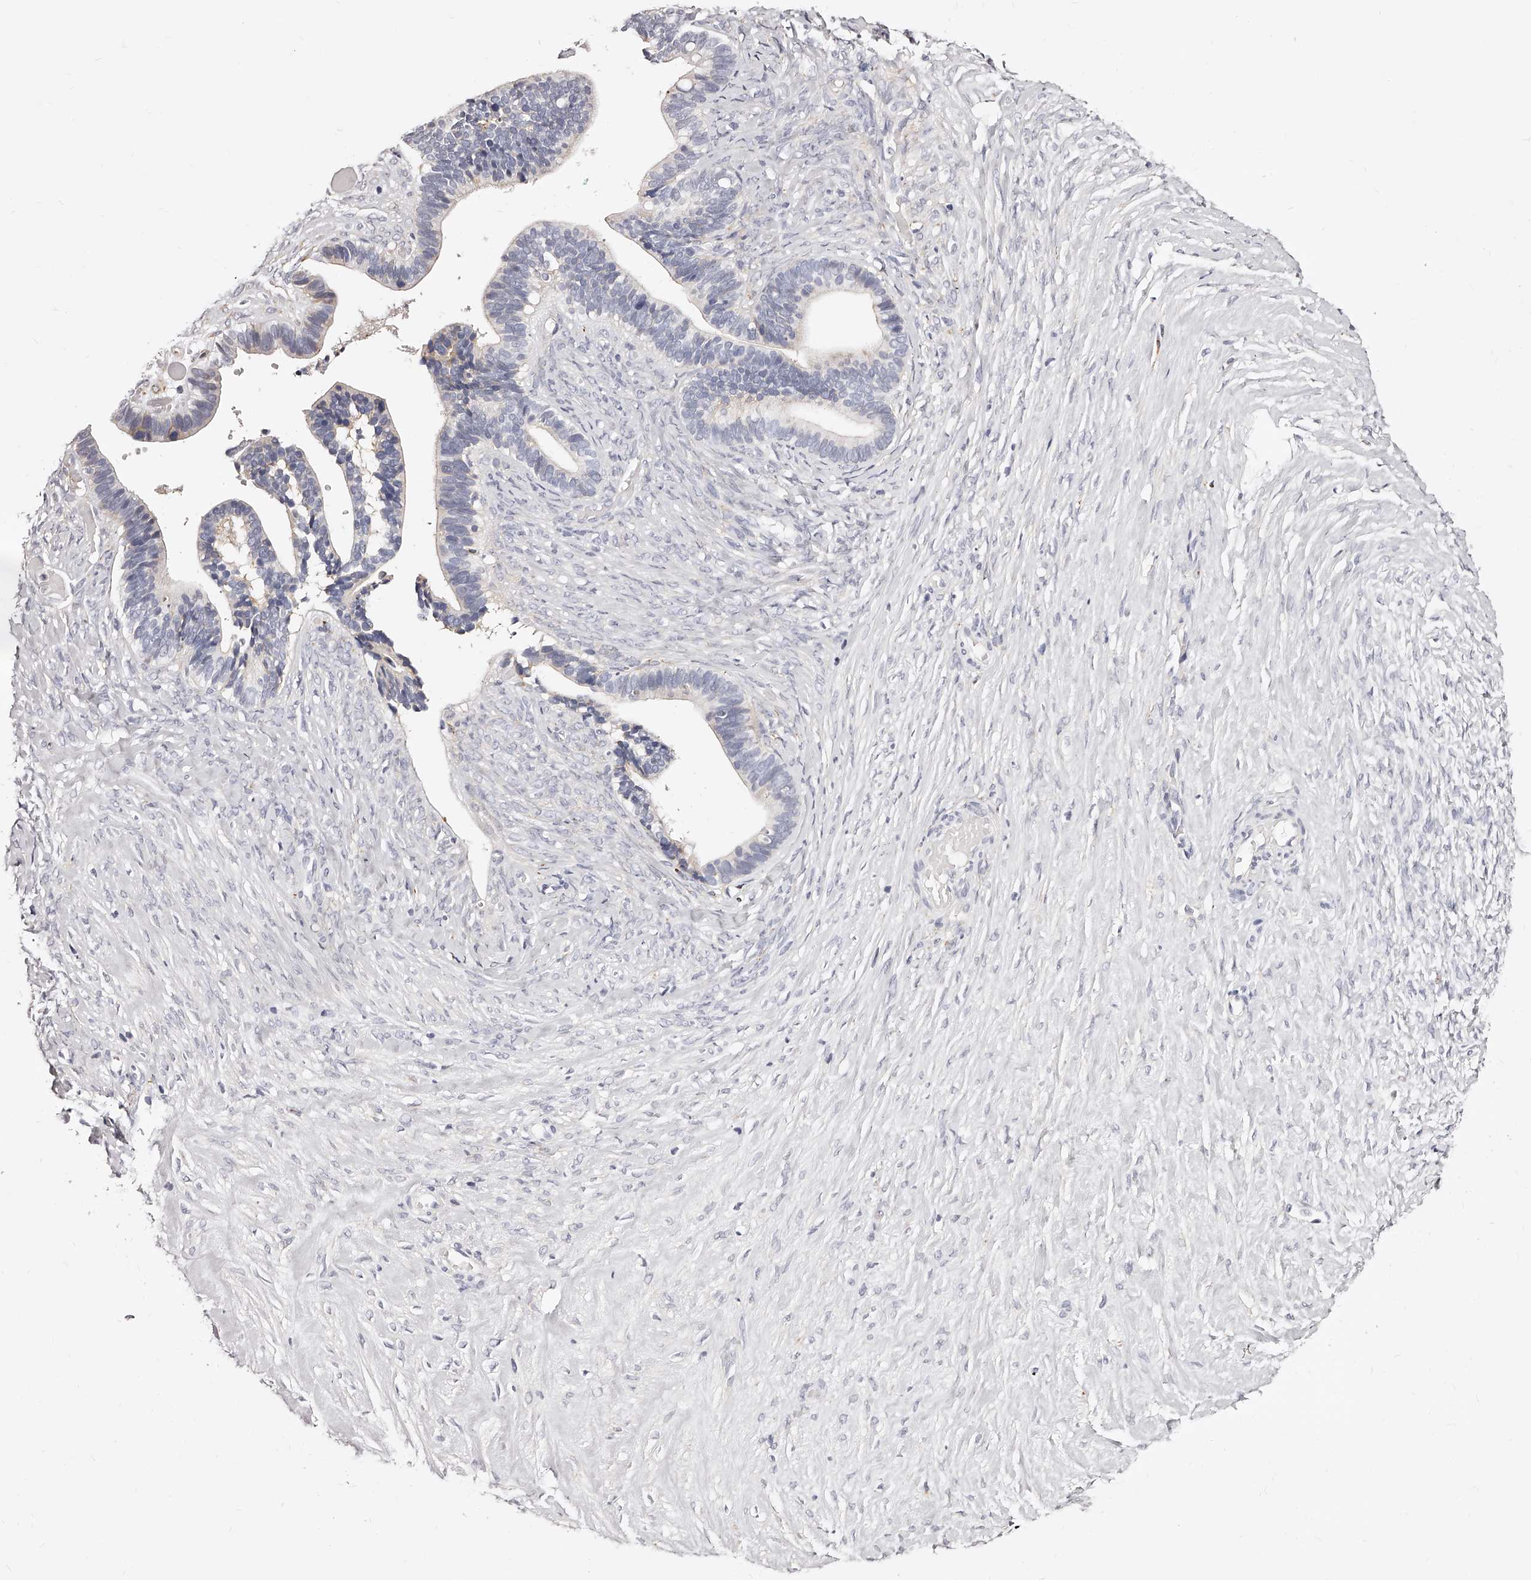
{"staining": {"intensity": "negative", "quantity": "none", "location": "none"}, "tissue": "ovarian cancer", "cell_type": "Tumor cells", "image_type": "cancer", "snomed": [{"axis": "morphology", "description": "Cystadenocarcinoma, serous, NOS"}, {"axis": "topography", "description": "Ovary"}], "caption": "Tumor cells are negative for protein expression in human ovarian serous cystadenocarcinoma.", "gene": "CD82", "patient": {"sex": "female", "age": 56}}